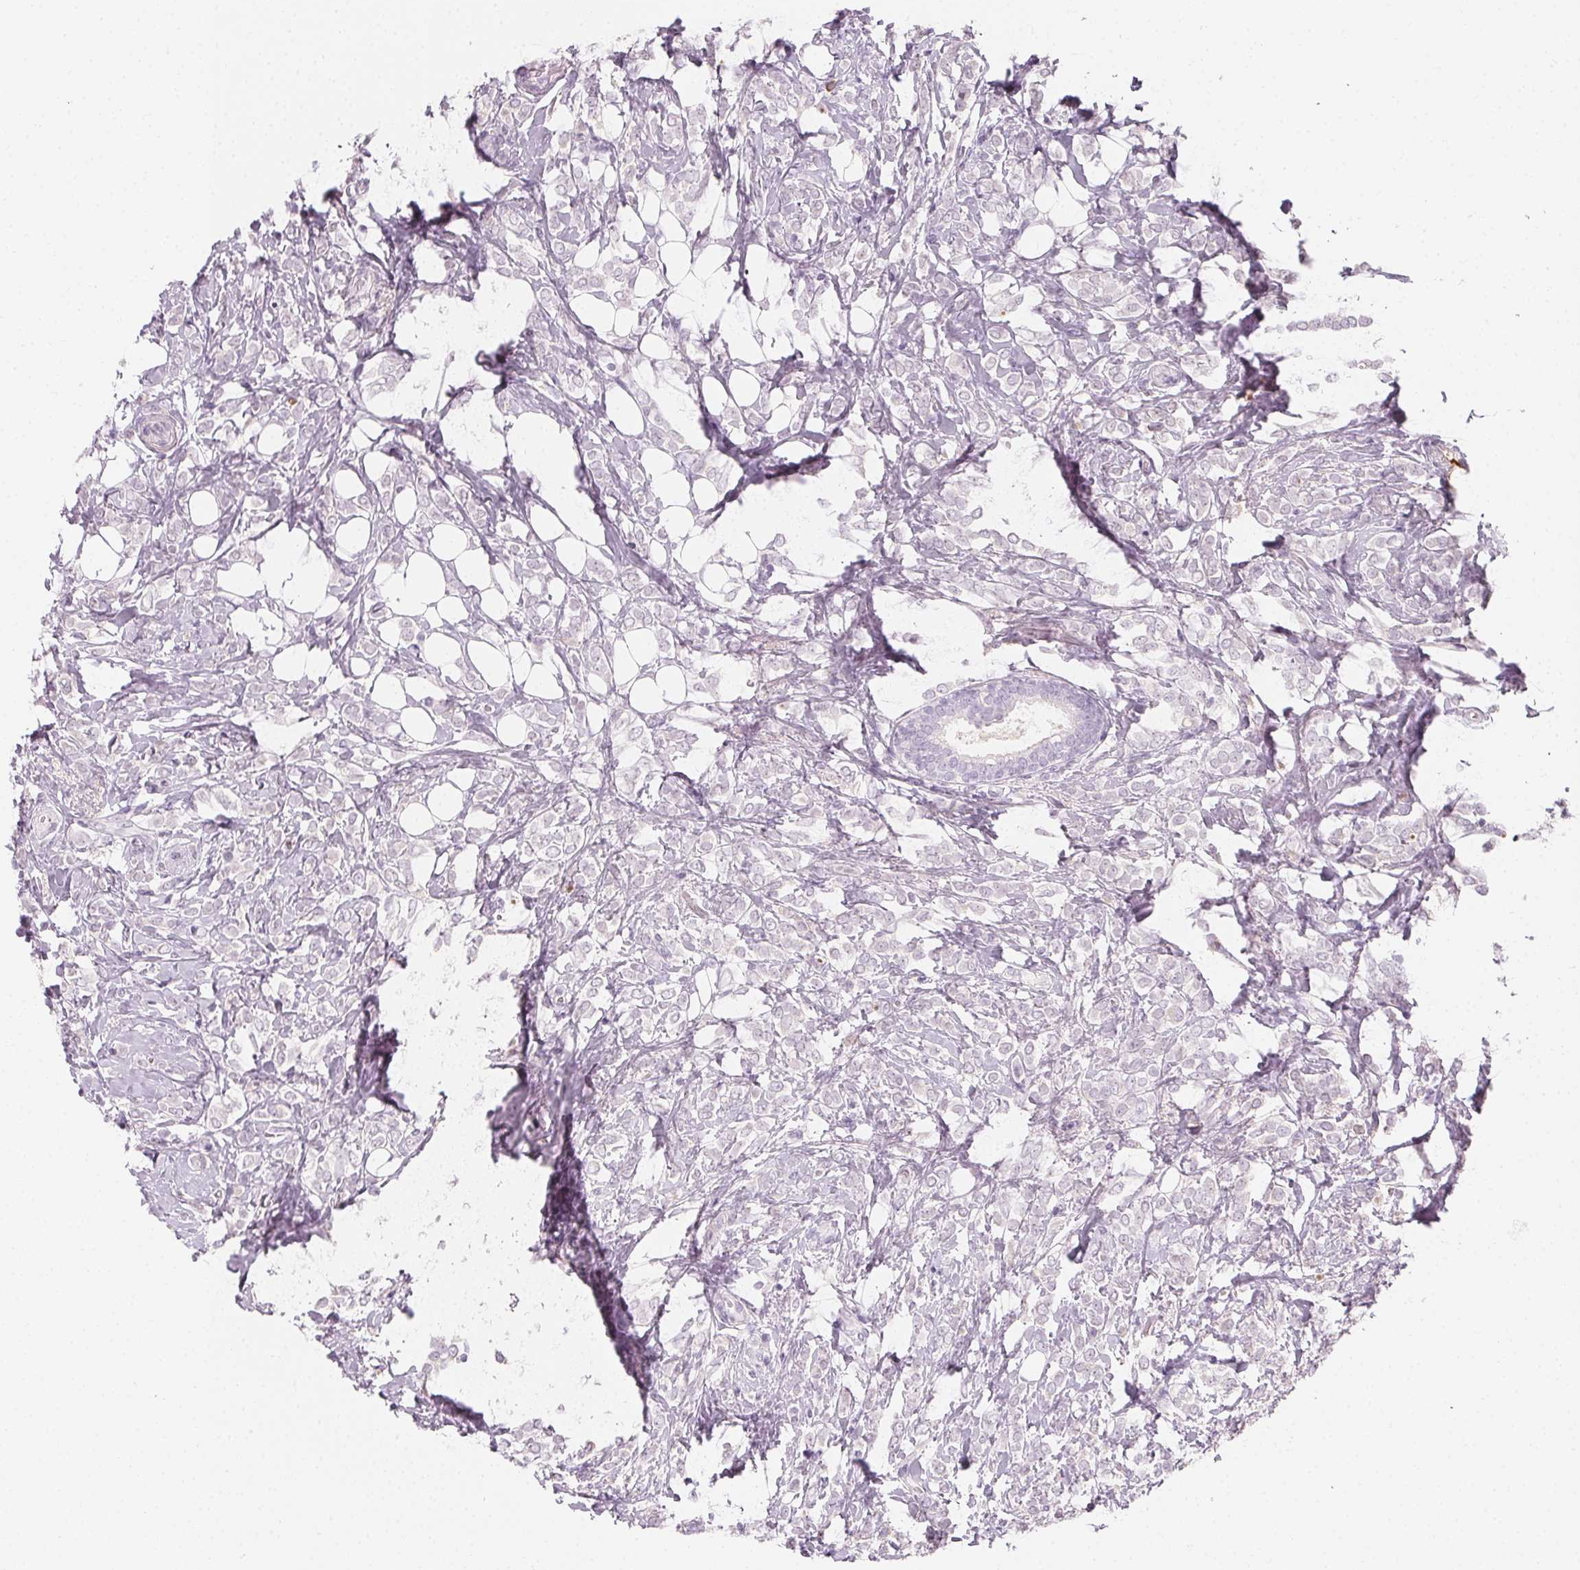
{"staining": {"intensity": "negative", "quantity": "none", "location": "none"}, "tissue": "breast cancer", "cell_type": "Tumor cells", "image_type": "cancer", "snomed": [{"axis": "morphology", "description": "Lobular carcinoma"}, {"axis": "topography", "description": "Breast"}], "caption": "The image reveals no significant expression in tumor cells of breast lobular carcinoma.", "gene": "AFM", "patient": {"sex": "female", "age": 49}}